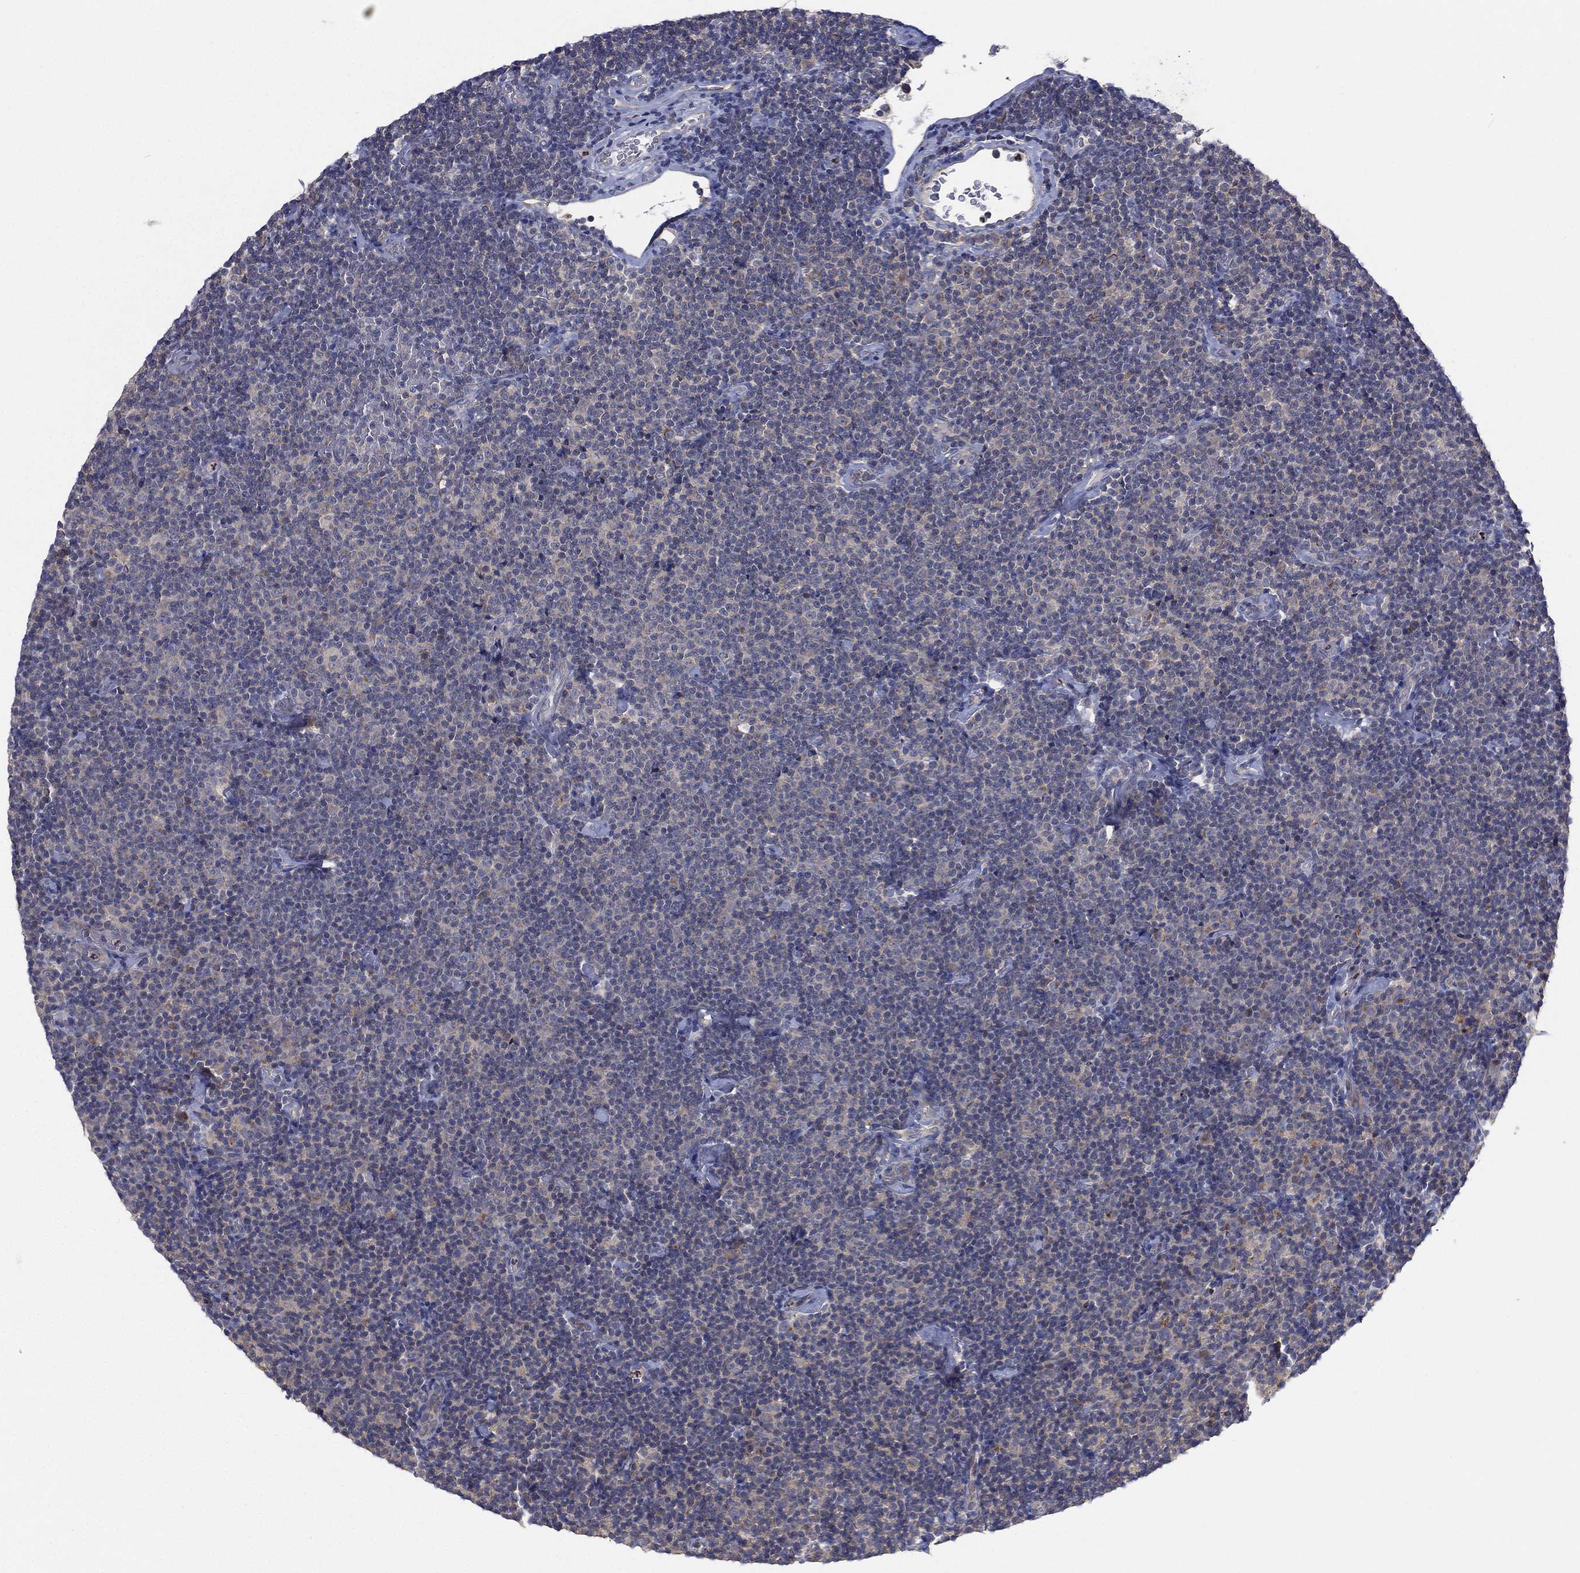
{"staining": {"intensity": "negative", "quantity": "none", "location": "none"}, "tissue": "lymphoma", "cell_type": "Tumor cells", "image_type": "cancer", "snomed": [{"axis": "morphology", "description": "Malignant lymphoma, non-Hodgkin's type, Low grade"}, {"axis": "topography", "description": "Lymph node"}], "caption": "A histopathology image of low-grade malignant lymphoma, non-Hodgkin's type stained for a protein shows no brown staining in tumor cells.", "gene": "MPP7", "patient": {"sex": "male", "age": 81}}